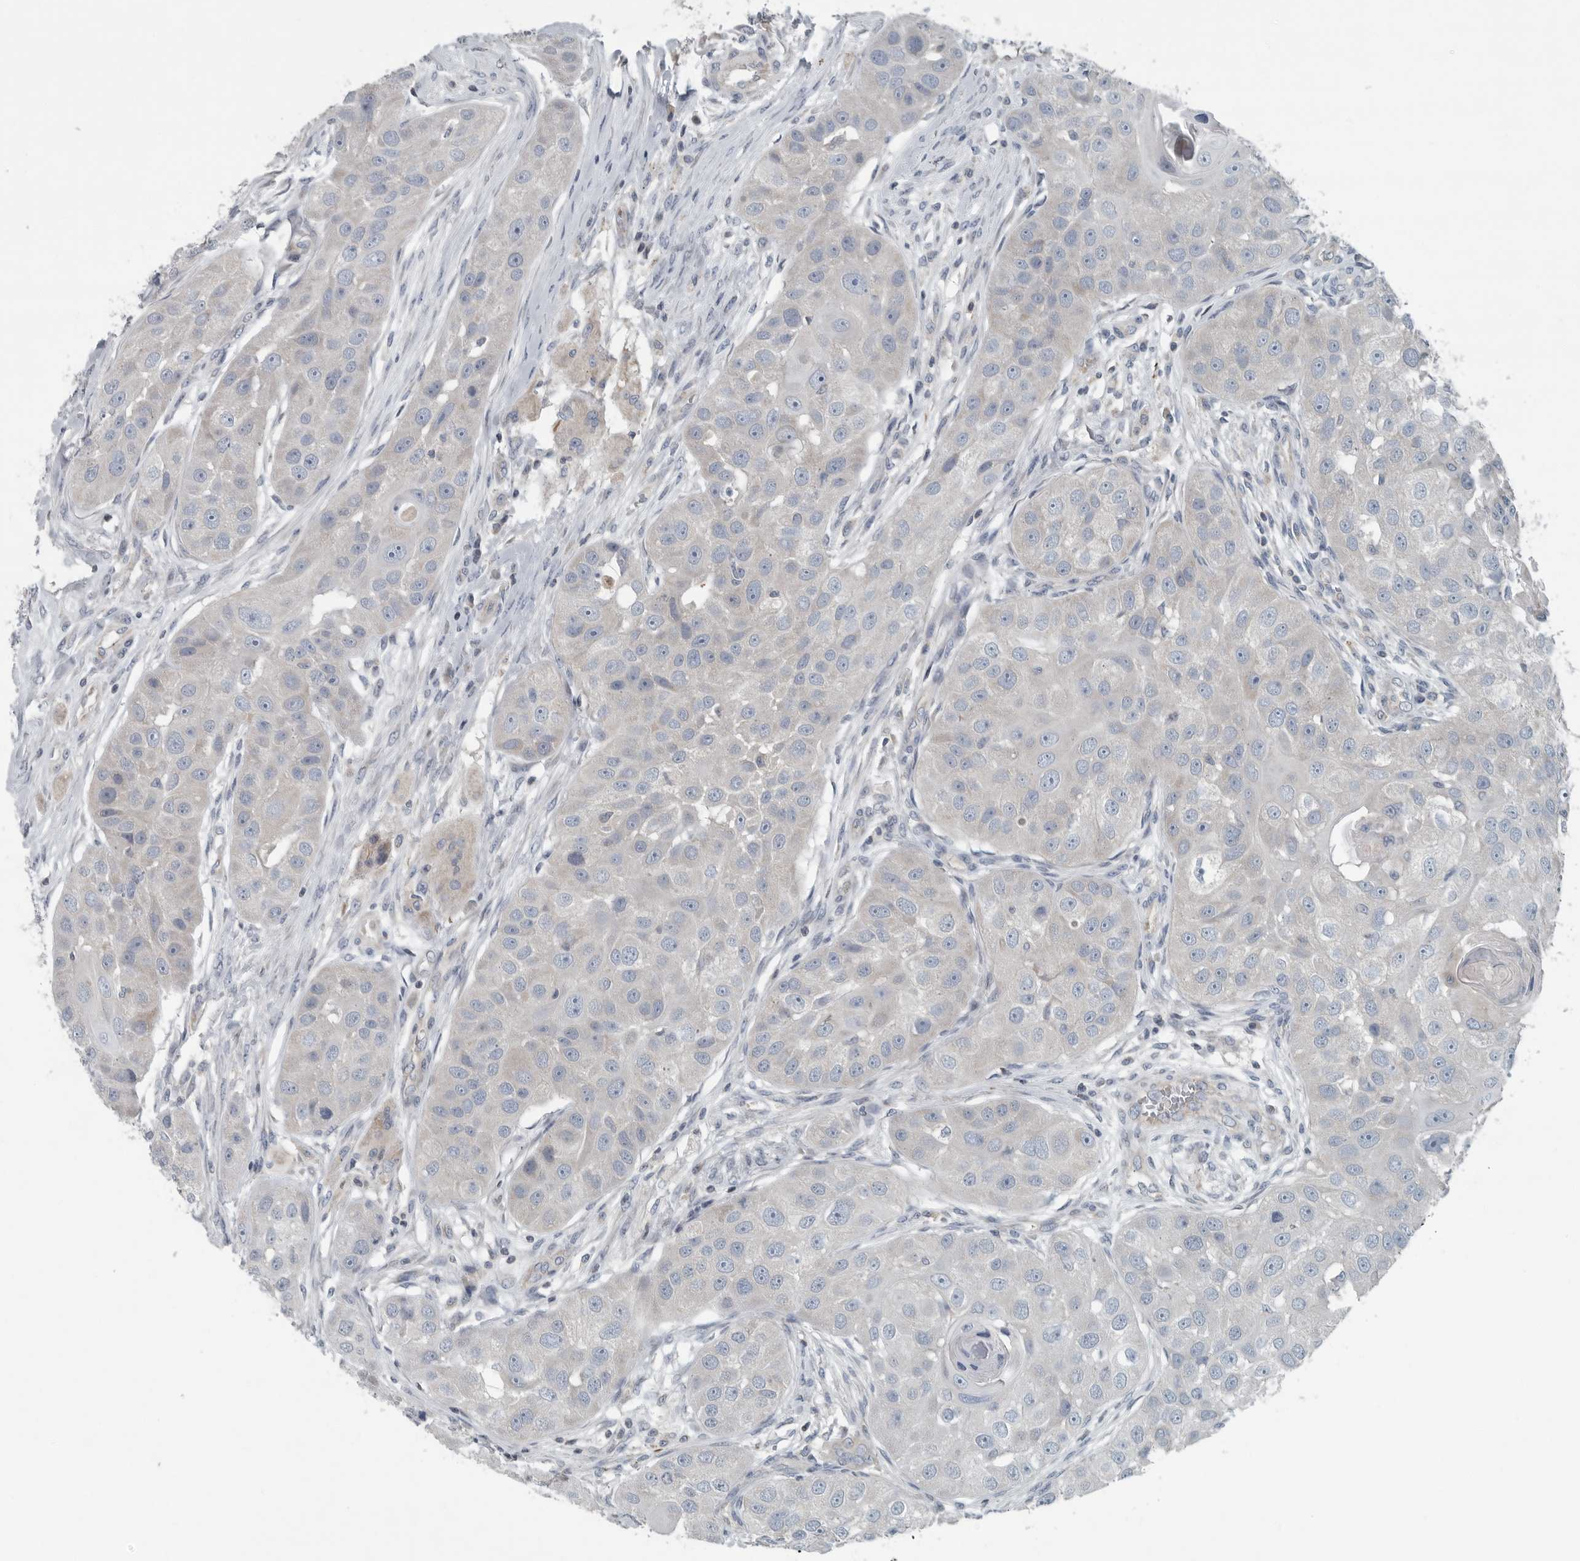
{"staining": {"intensity": "negative", "quantity": "none", "location": "none"}, "tissue": "head and neck cancer", "cell_type": "Tumor cells", "image_type": "cancer", "snomed": [{"axis": "morphology", "description": "Normal tissue, NOS"}, {"axis": "morphology", "description": "Squamous cell carcinoma, NOS"}, {"axis": "topography", "description": "Skeletal muscle"}, {"axis": "topography", "description": "Head-Neck"}], "caption": "Tumor cells are negative for brown protein staining in head and neck cancer (squamous cell carcinoma).", "gene": "MPP3", "patient": {"sex": "male", "age": 51}}